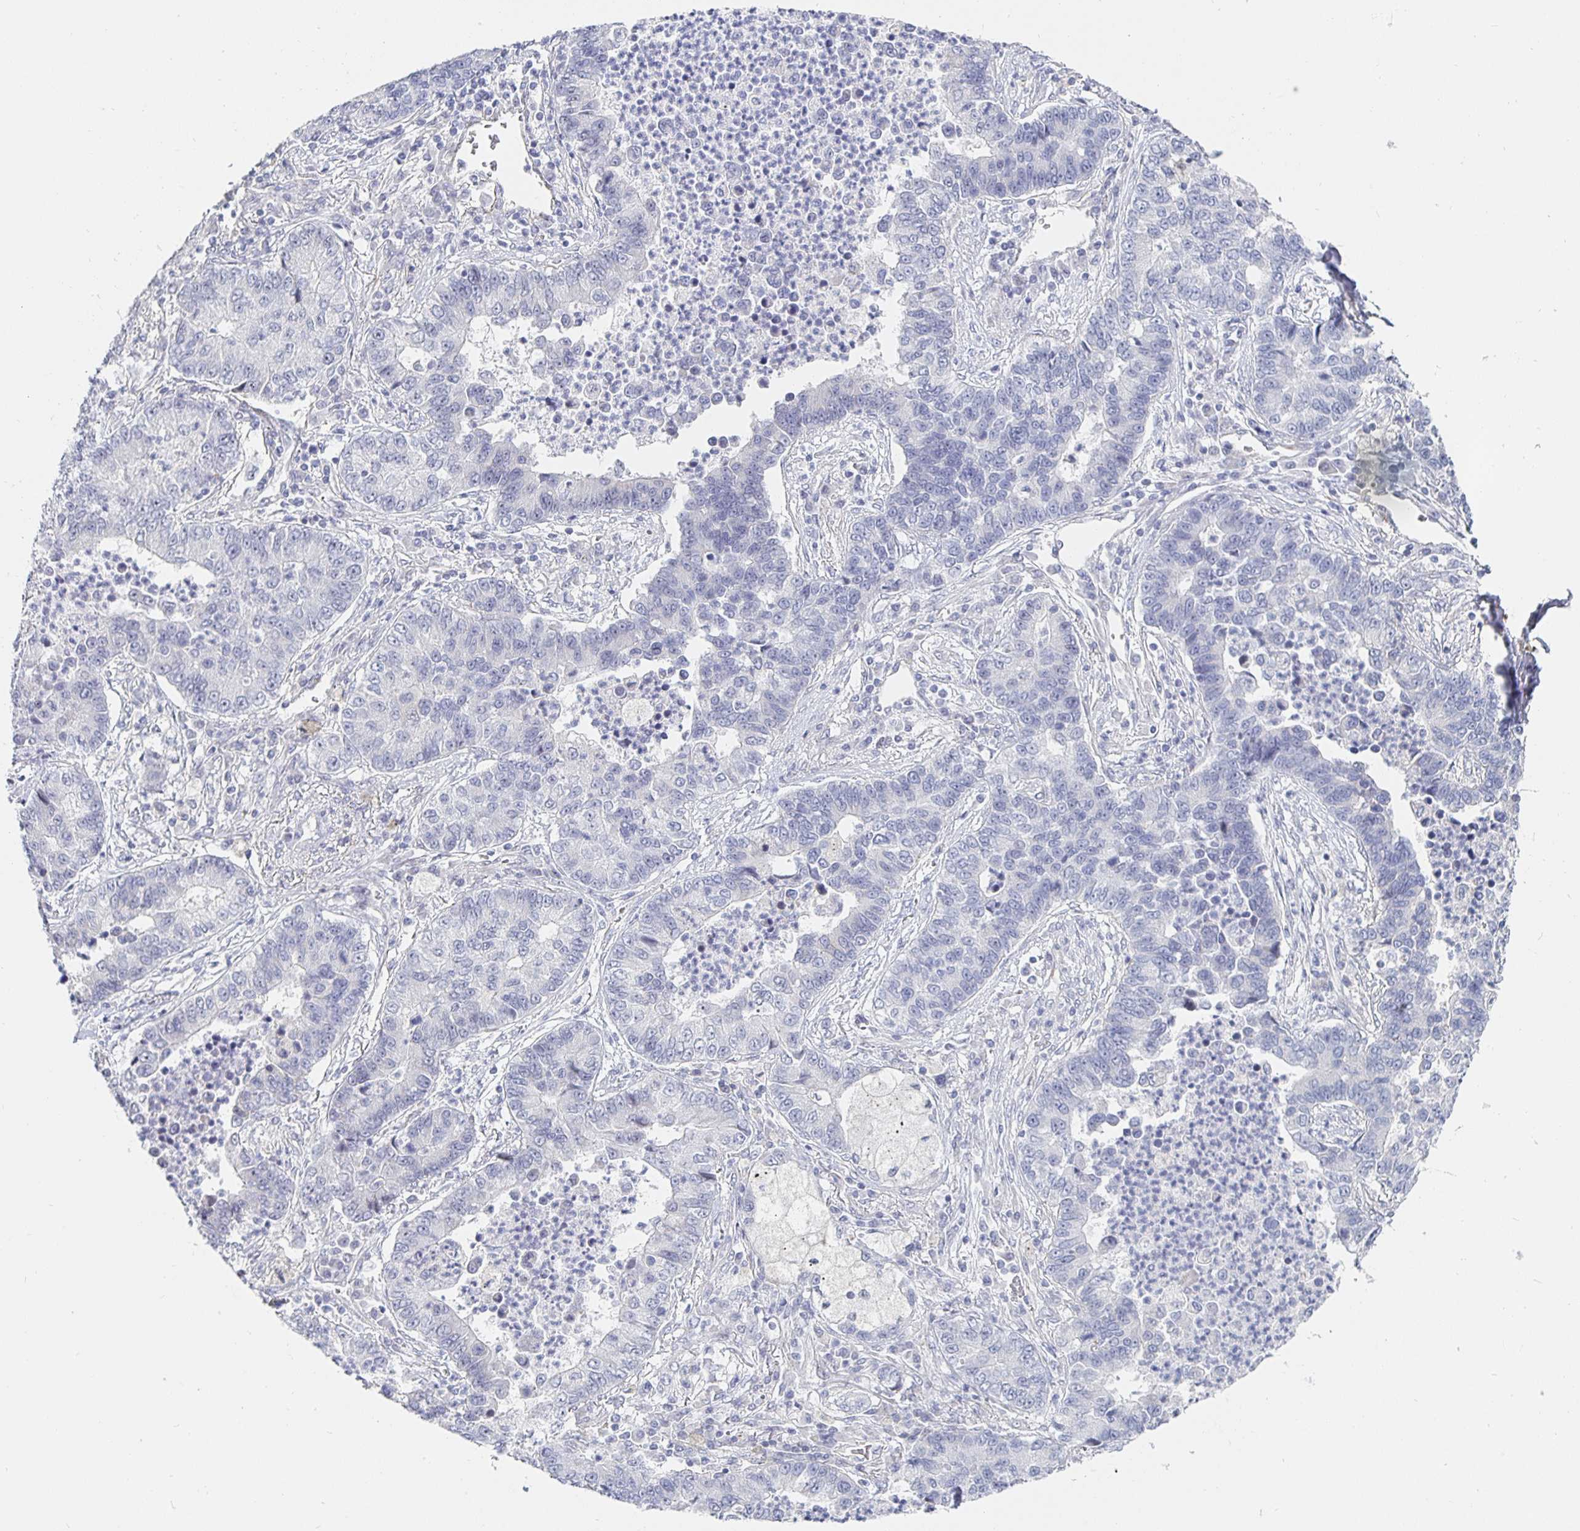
{"staining": {"intensity": "negative", "quantity": "none", "location": "none"}, "tissue": "lung cancer", "cell_type": "Tumor cells", "image_type": "cancer", "snomed": [{"axis": "morphology", "description": "Adenocarcinoma, NOS"}, {"axis": "topography", "description": "Lung"}], "caption": "Immunohistochemical staining of adenocarcinoma (lung) demonstrates no significant expression in tumor cells.", "gene": "S100G", "patient": {"sex": "female", "age": 57}}